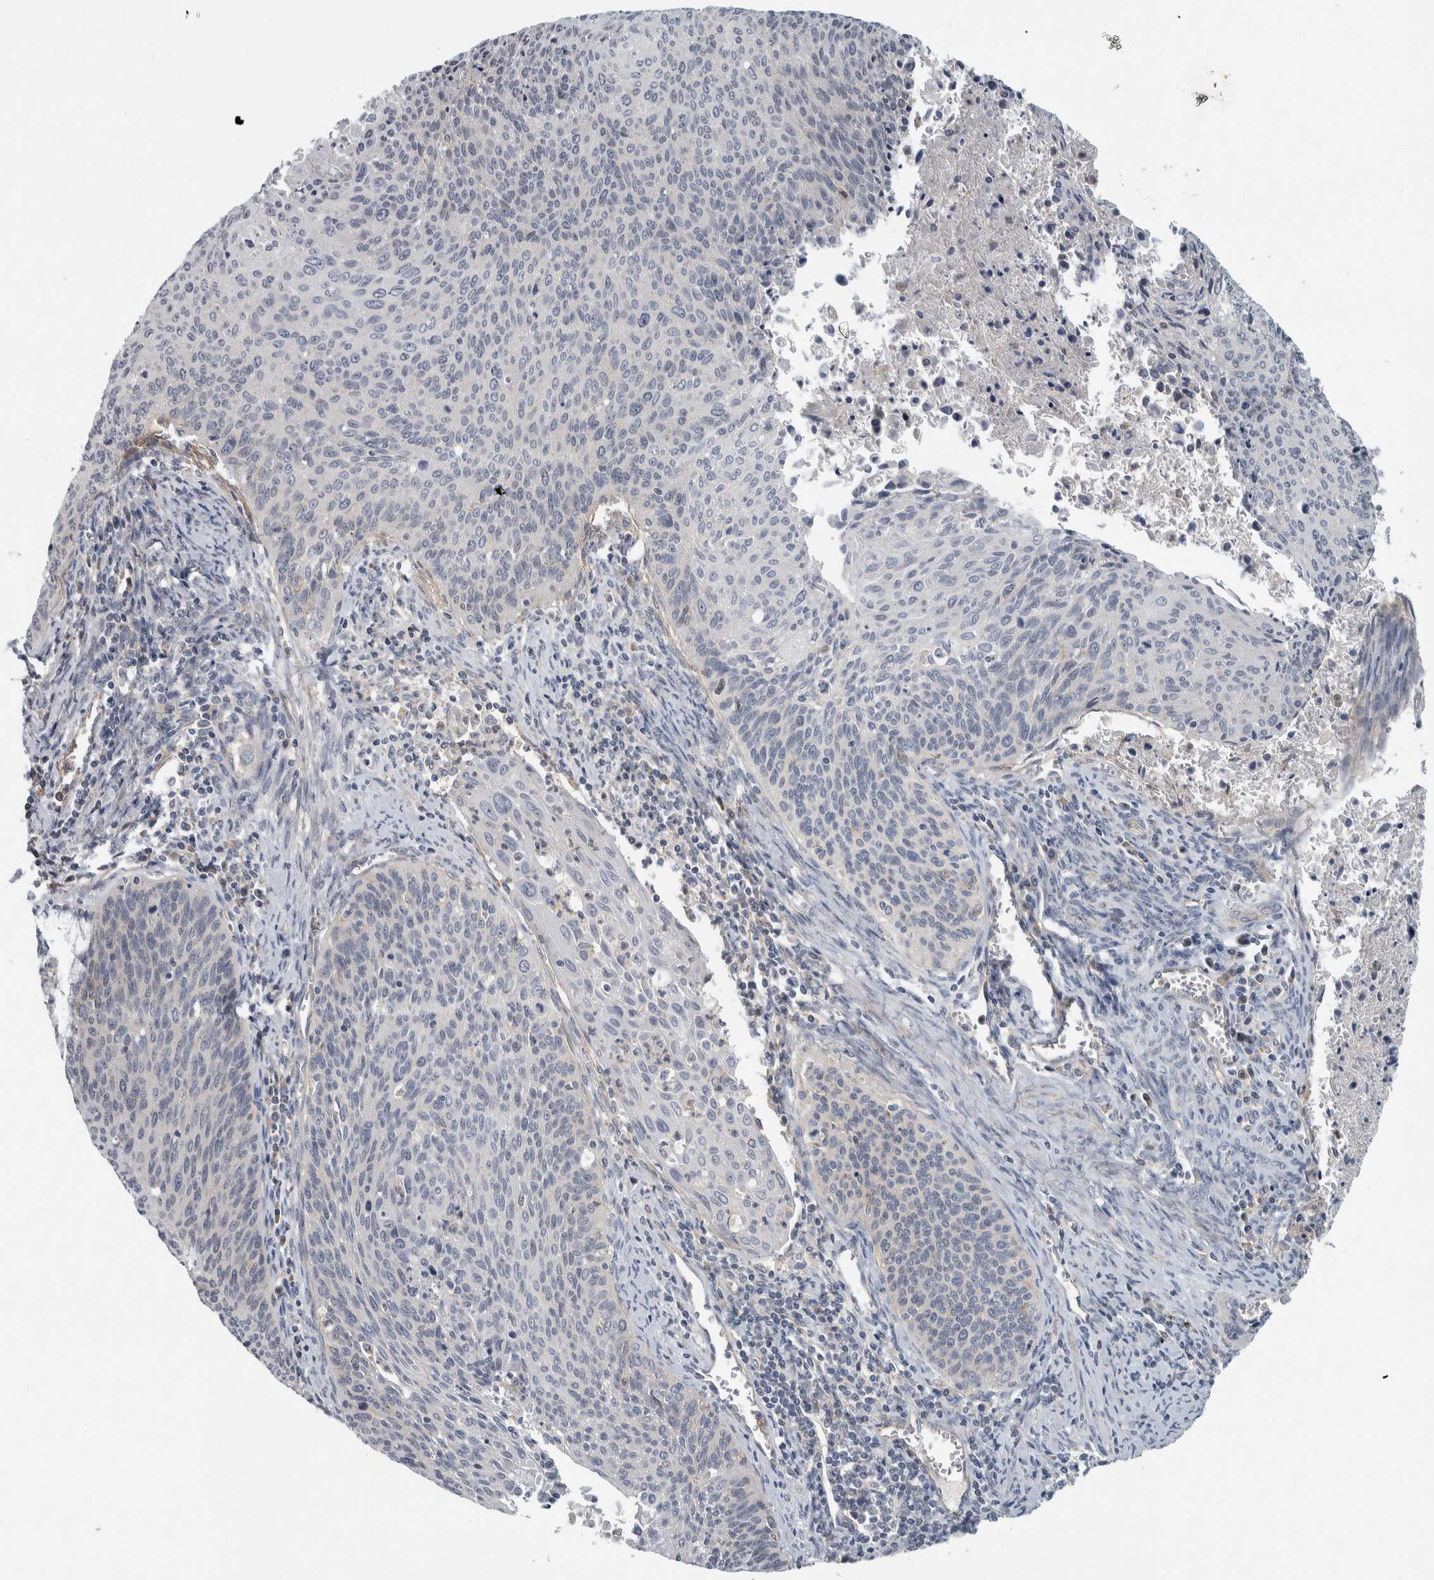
{"staining": {"intensity": "negative", "quantity": "none", "location": "none"}, "tissue": "cervical cancer", "cell_type": "Tumor cells", "image_type": "cancer", "snomed": [{"axis": "morphology", "description": "Squamous cell carcinoma, NOS"}, {"axis": "topography", "description": "Cervix"}], "caption": "Squamous cell carcinoma (cervical) was stained to show a protein in brown. There is no significant expression in tumor cells.", "gene": "KCNJ3", "patient": {"sex": "female", "age": 55}}